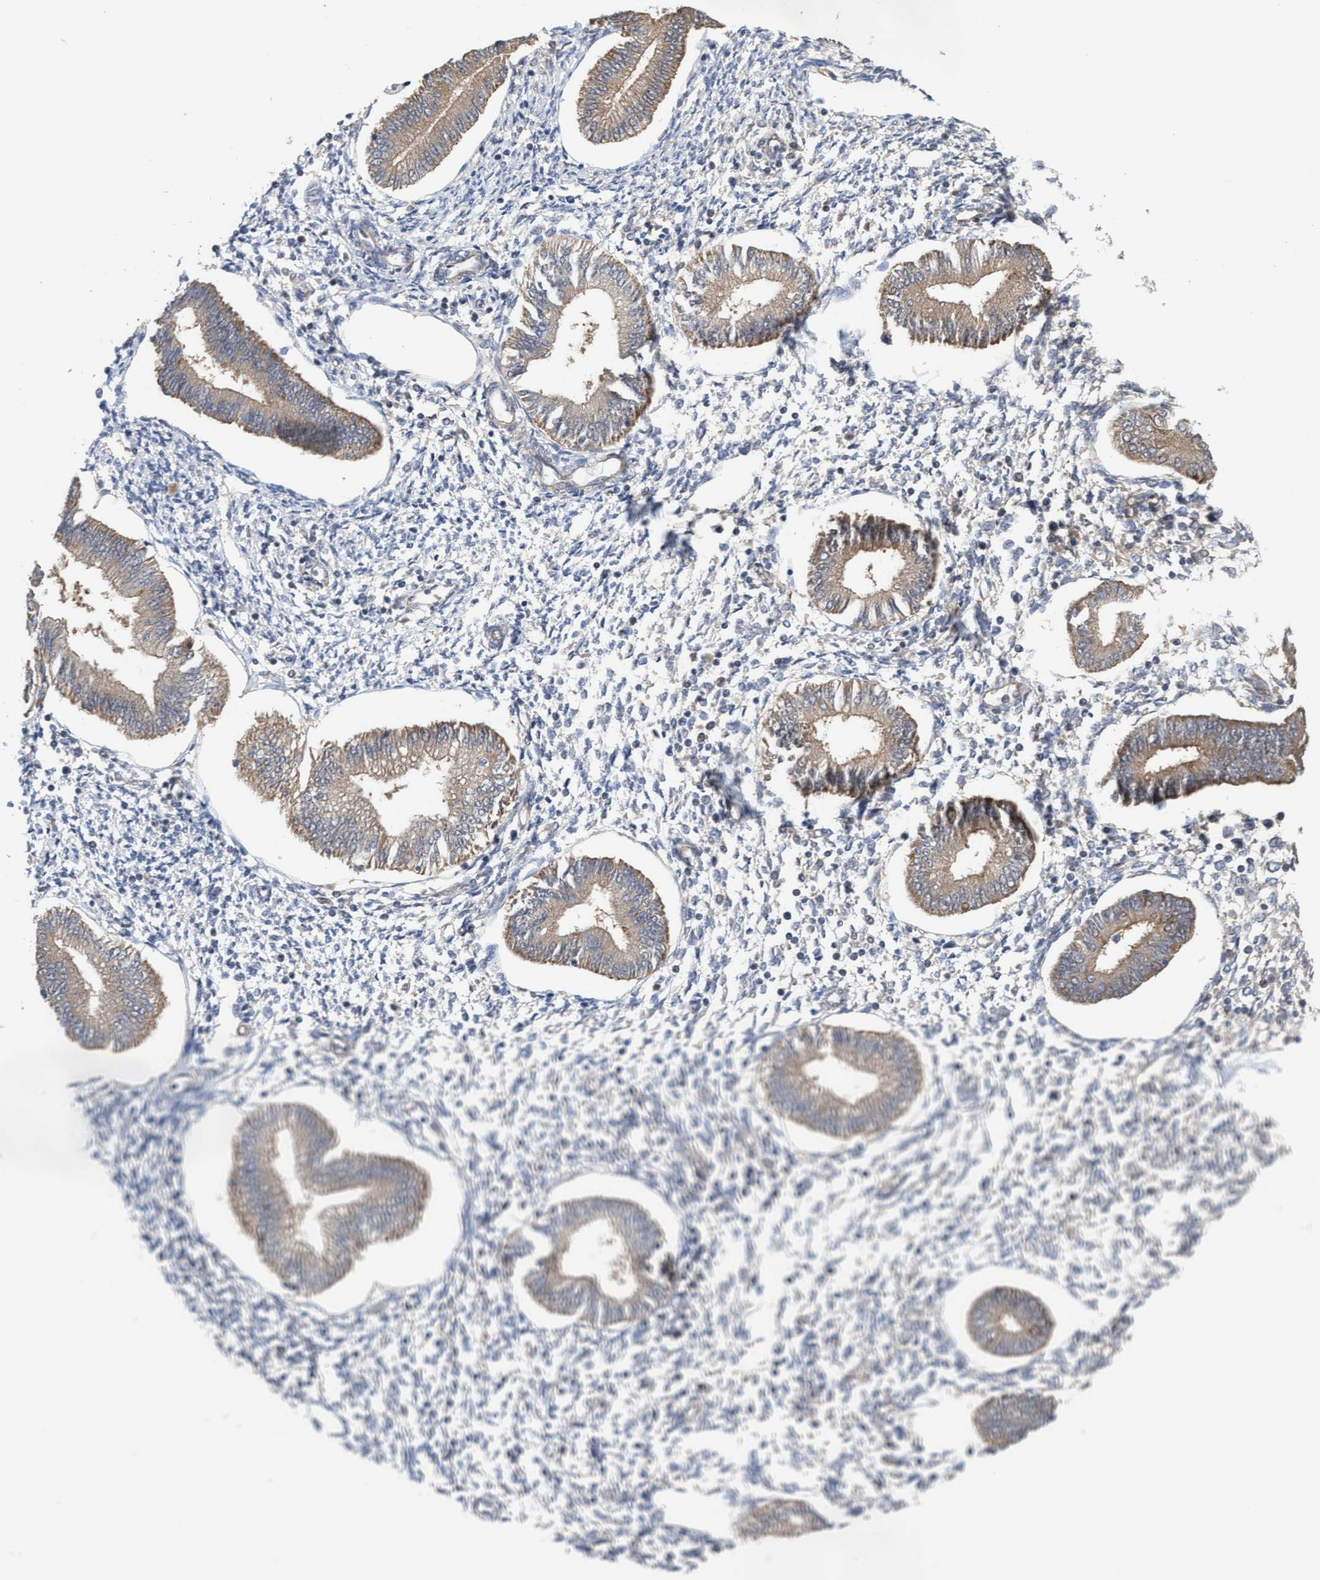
{"staining": {"intensity": "weak", "quantity": "25%-75%", "location": "cytoplasmic/membranous"}, "tissue": "endometrium", "cell_type": "Cells in endometrial stroma", "image_type": "normal", "snomed": [{"axis": "morphology", "description": "Normal tissue, NOS"}, {"axis": "topography", "description": "Endometrium"}], "caption": "Immunohistochemical staining of unremarkable human endometrium reveals 25%-75% levels of weak cytoplasmic/membranous protein staining in approximately 25%-75% of cells in endometrial stroma. The protein is shown in brown color, while the nuclei are stained blue.", "gene": "ITFG1", "patient": {"sex": "female", "age": 50}}